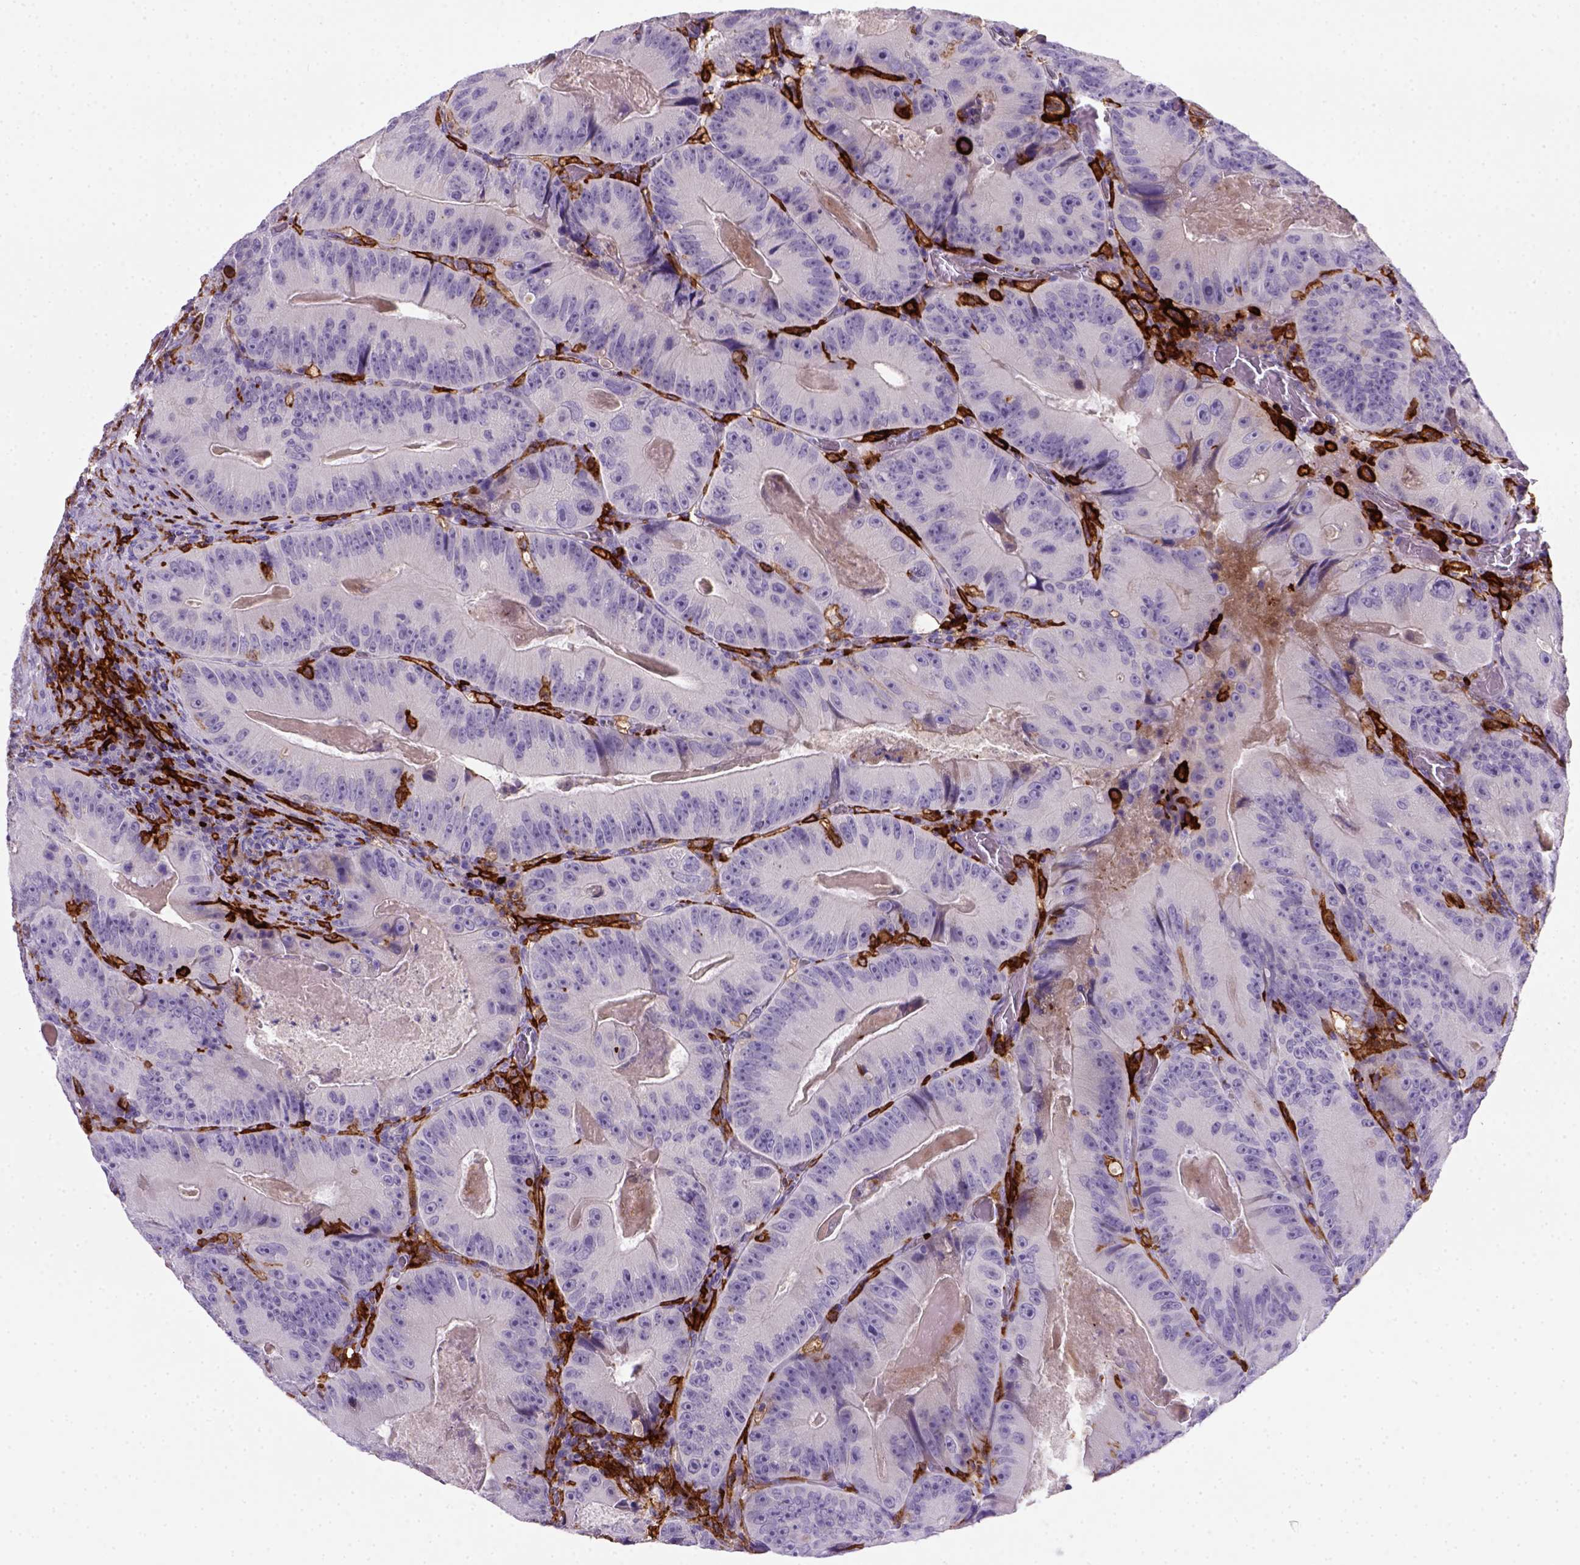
{"staining": {"intensity": "negative", "quantity": "none", "location": "none"}, "tissue": "colorectal cancer", "cell_type": "Tumor cells", "image_type": "cancer", "snomed": [{"axis": "morphology", "description": "Adenocarcinoma, NOS"}, {"axis": "topography", "description": "Colon"}], "caption": "Colorectal cancer (adenocarcinoma) was stained to show a protein in brown. There is no significant staining in tumor cells.", "gene": "CD14", "patient": {"sex": "female", "age": 86}}